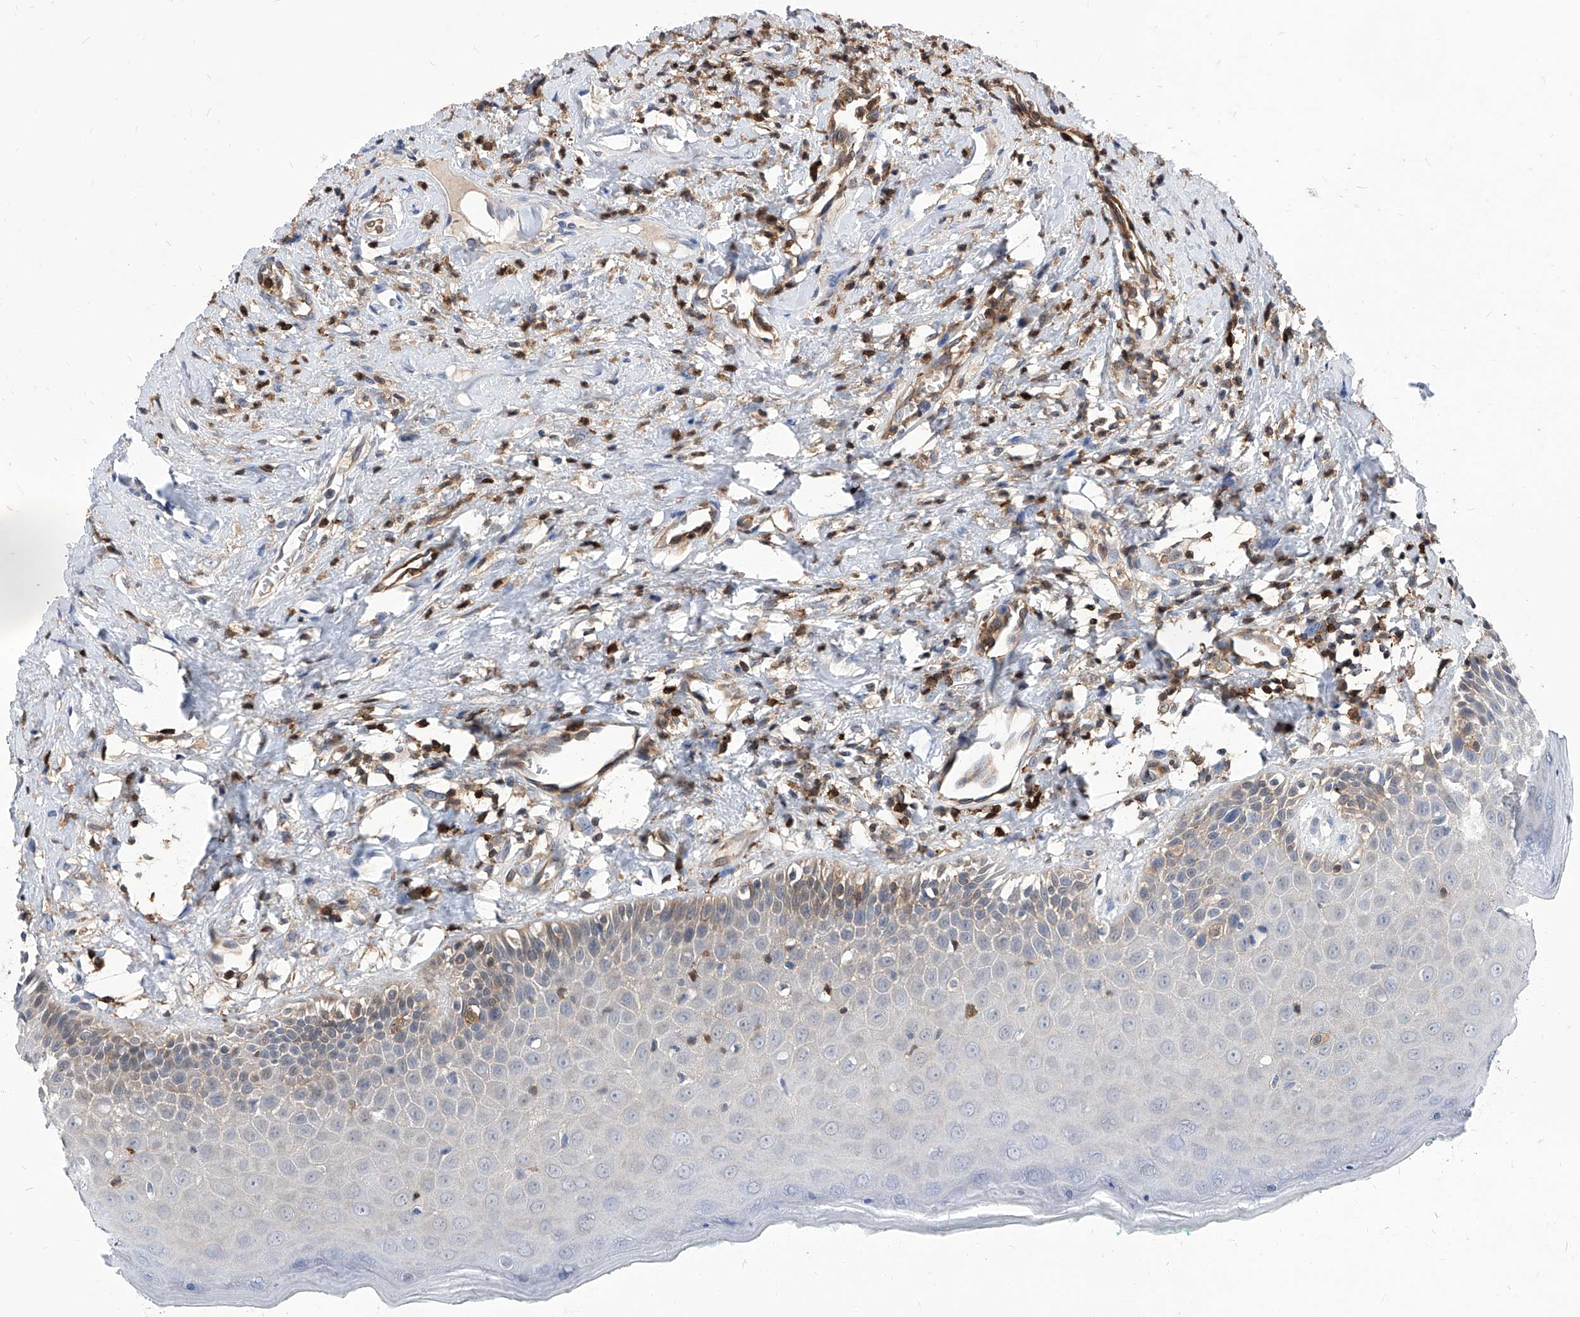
{"staining": {"intensity": "weak", "quantity": "<25%", "location": "cytoplasmic/membranous"}, "tissue": "oral mucosa", "cell_type": "Squamous epithelial cells", "image_type": "normal", "snomed": [{"axis": "morphology", "description": "Normal tissue, NOS"}, {"axis": "topography", "description": "Oral tissue"}], "caption": "Oral mucosa was stained to show a protein in brown. There is no significant positivity in squamous epithelial cells. (DAB IHC visualized using brightfield microscopy, high magnification).", "gene": "ABRACL", "patient": {"sex": "female", "age": 70}}